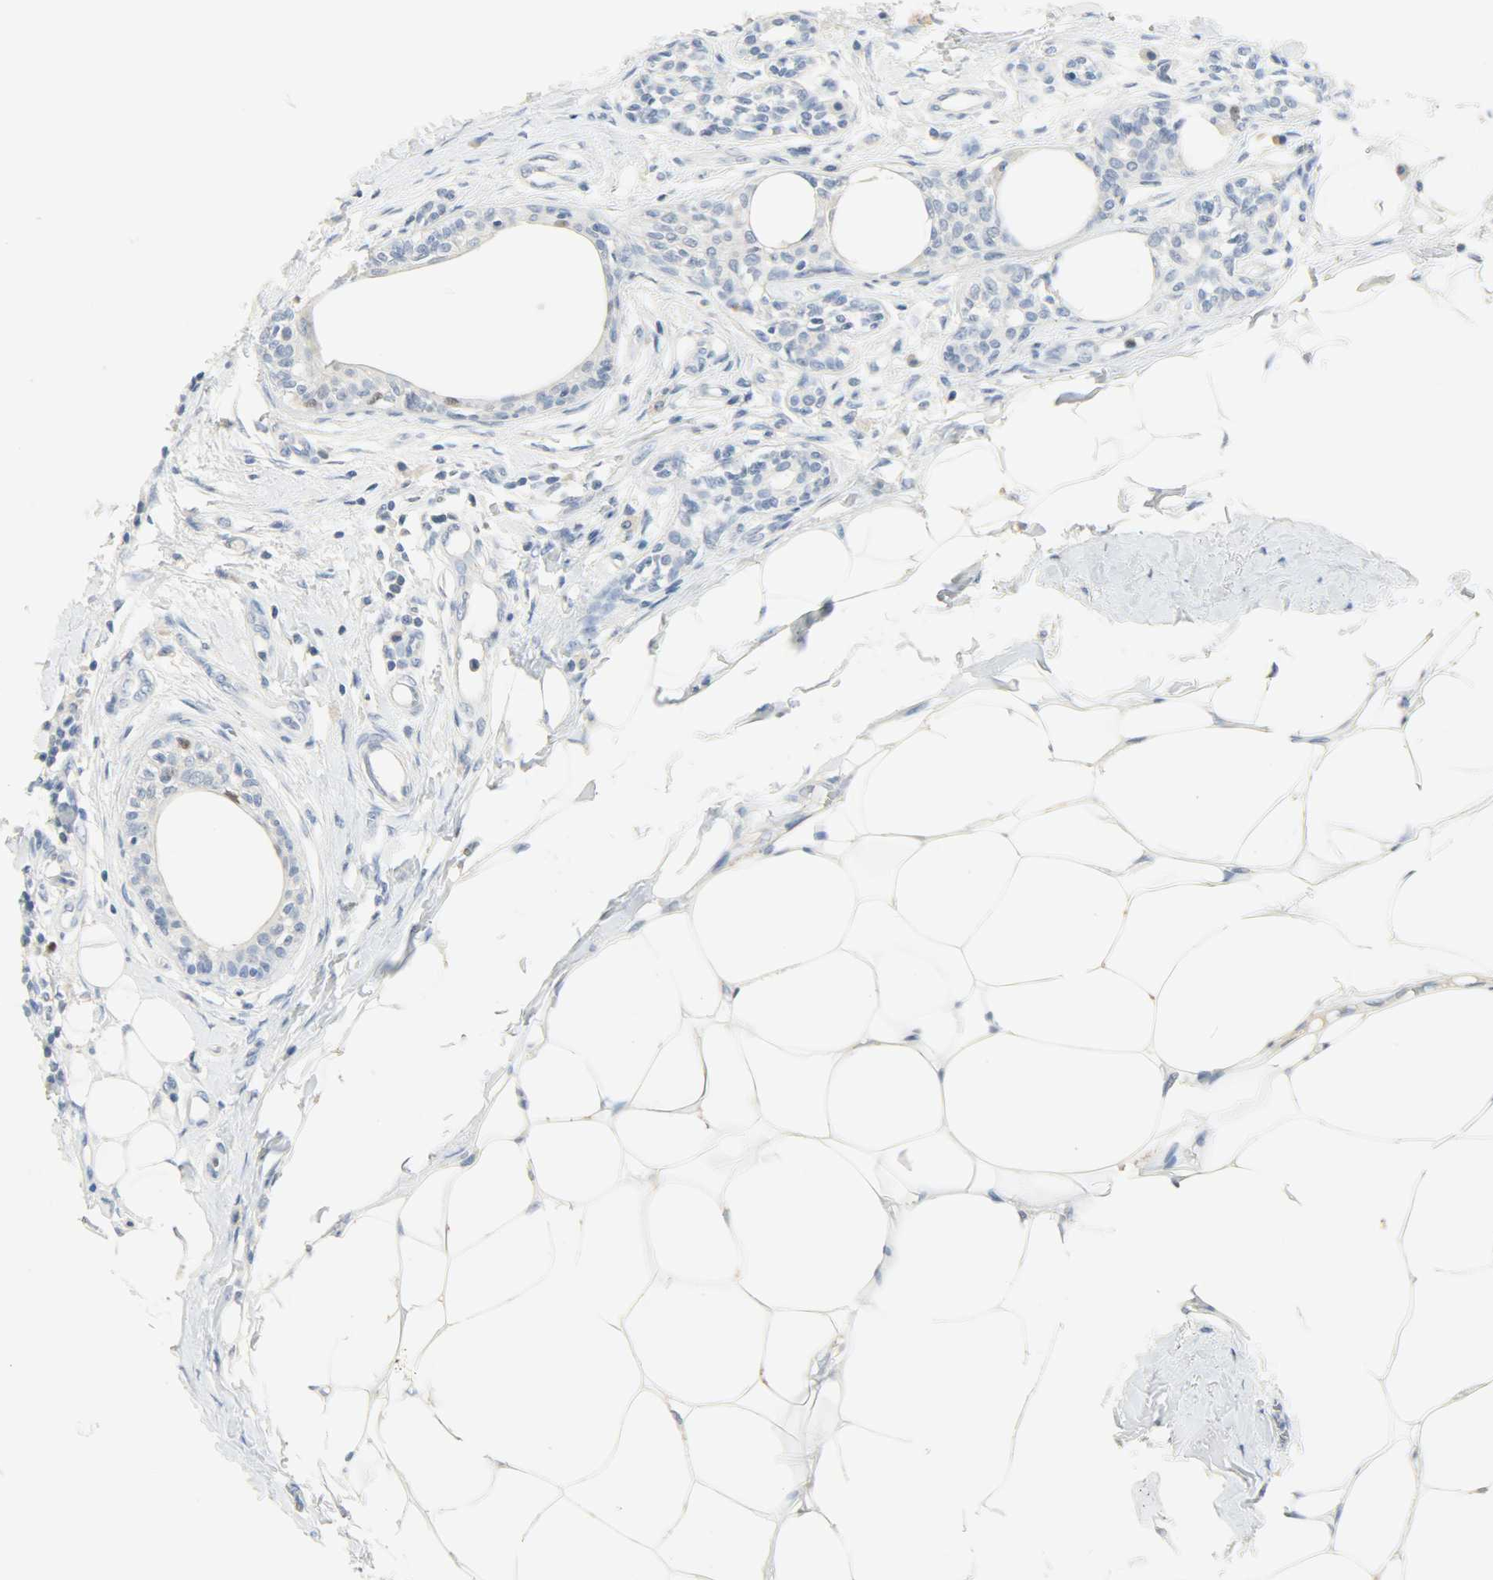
{"staining": {"intensity": "moderate", "quantity": "<25%", "location": "nuclear"}, "tissue": "breast cancer", "cell_type": "Tumor cells", "image_type": "cancer", "snomed": [{"axis": "morphology", "description": "Duct carcinoma"}, {"axis": "topography", "description": "Breast"}], "caption": "There is low levels of moderate nuclear expression in tumor cells of intraductal carcinoma (breast), as demonstrated by immunohistochemical staining (brown color).", "gene": "HELLS", "patient": {"sex": "female", "age": 40}}